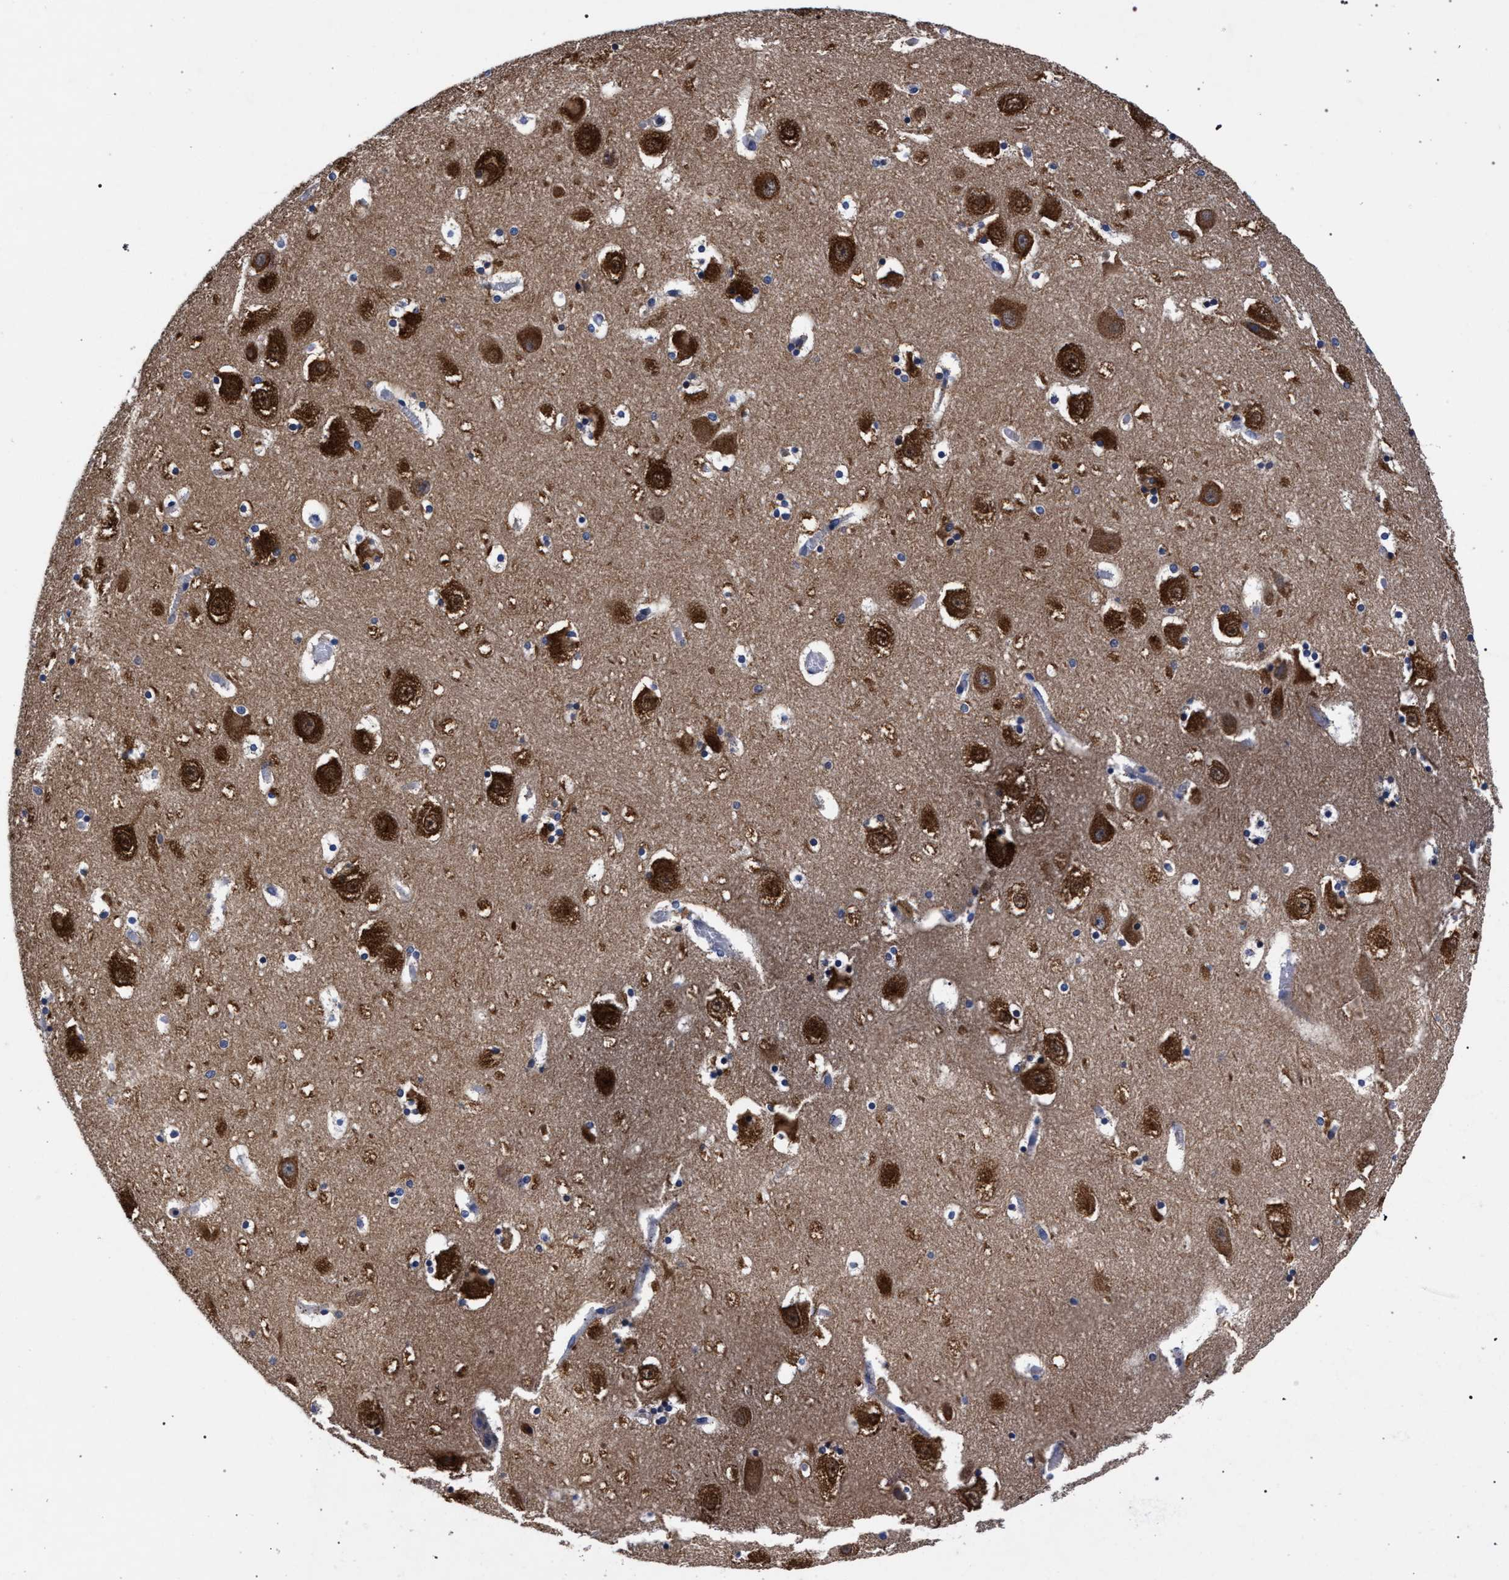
{"staining": {"intensity": "moderate", "quantity": "<25%", "location": "cytoplasmic/membranous"}, "tissue": "hippocampus", "cell_type": "Glial cells", "image_type": "normal", "snomed": [{"axis": "morphology", "description": "Normal tissue, NOS"}, {"axis": "topography", "description": "Hippocampus"}], "caption": "Benign hippocampus was stained to show a protein in brown. There is low levels of moderate cytoplasmic/membranous expression in approximately <25% of glial cells. (DAB IHC with brightfield microscopy, high magnification).", "gene": "CFAP95", "patient": {"sex": "male", "age": 45}}